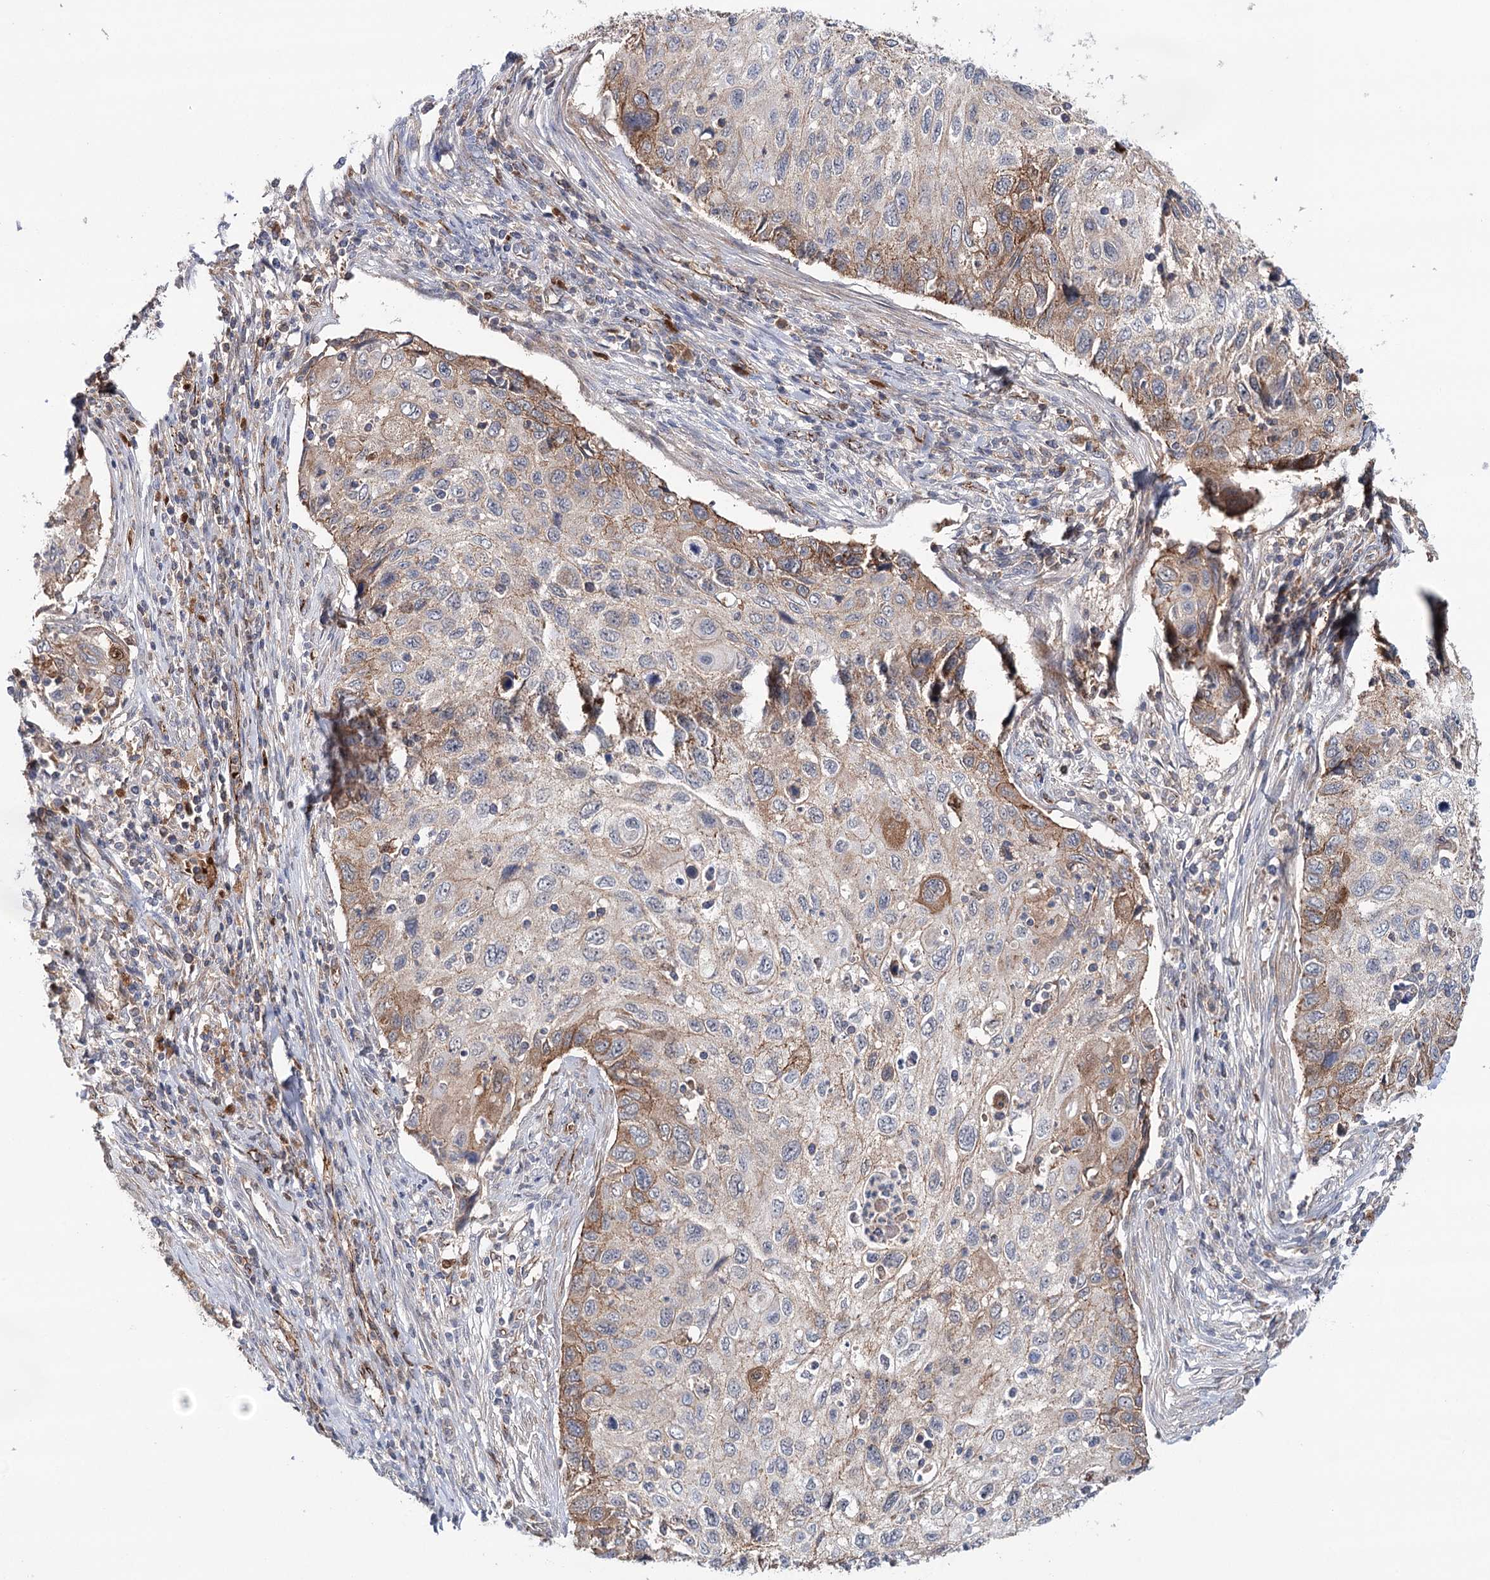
{"staining": {"intensity": "moderate", "quantity": "<25%", "location": "cytoplasmic/membranous"}, "tissue": "cervical cancer", "cell_type": "Tumor cells", "image_type": "cancer", "snomed": [{"axis": "morphology", "description": "Squamous cell carcinoma, NOS"}, {"axis": "topography", "description": "Cervix"}], "caption": "A micrograph showing moderate cytoplasmic/membranous staining in approximately <25% of tumor cells in cervical squamous cell carcinoma, as visualized by brown immunohistochemical staining.", "gene": "PKP4", "patient": {"sex": "female", "age": 70}}